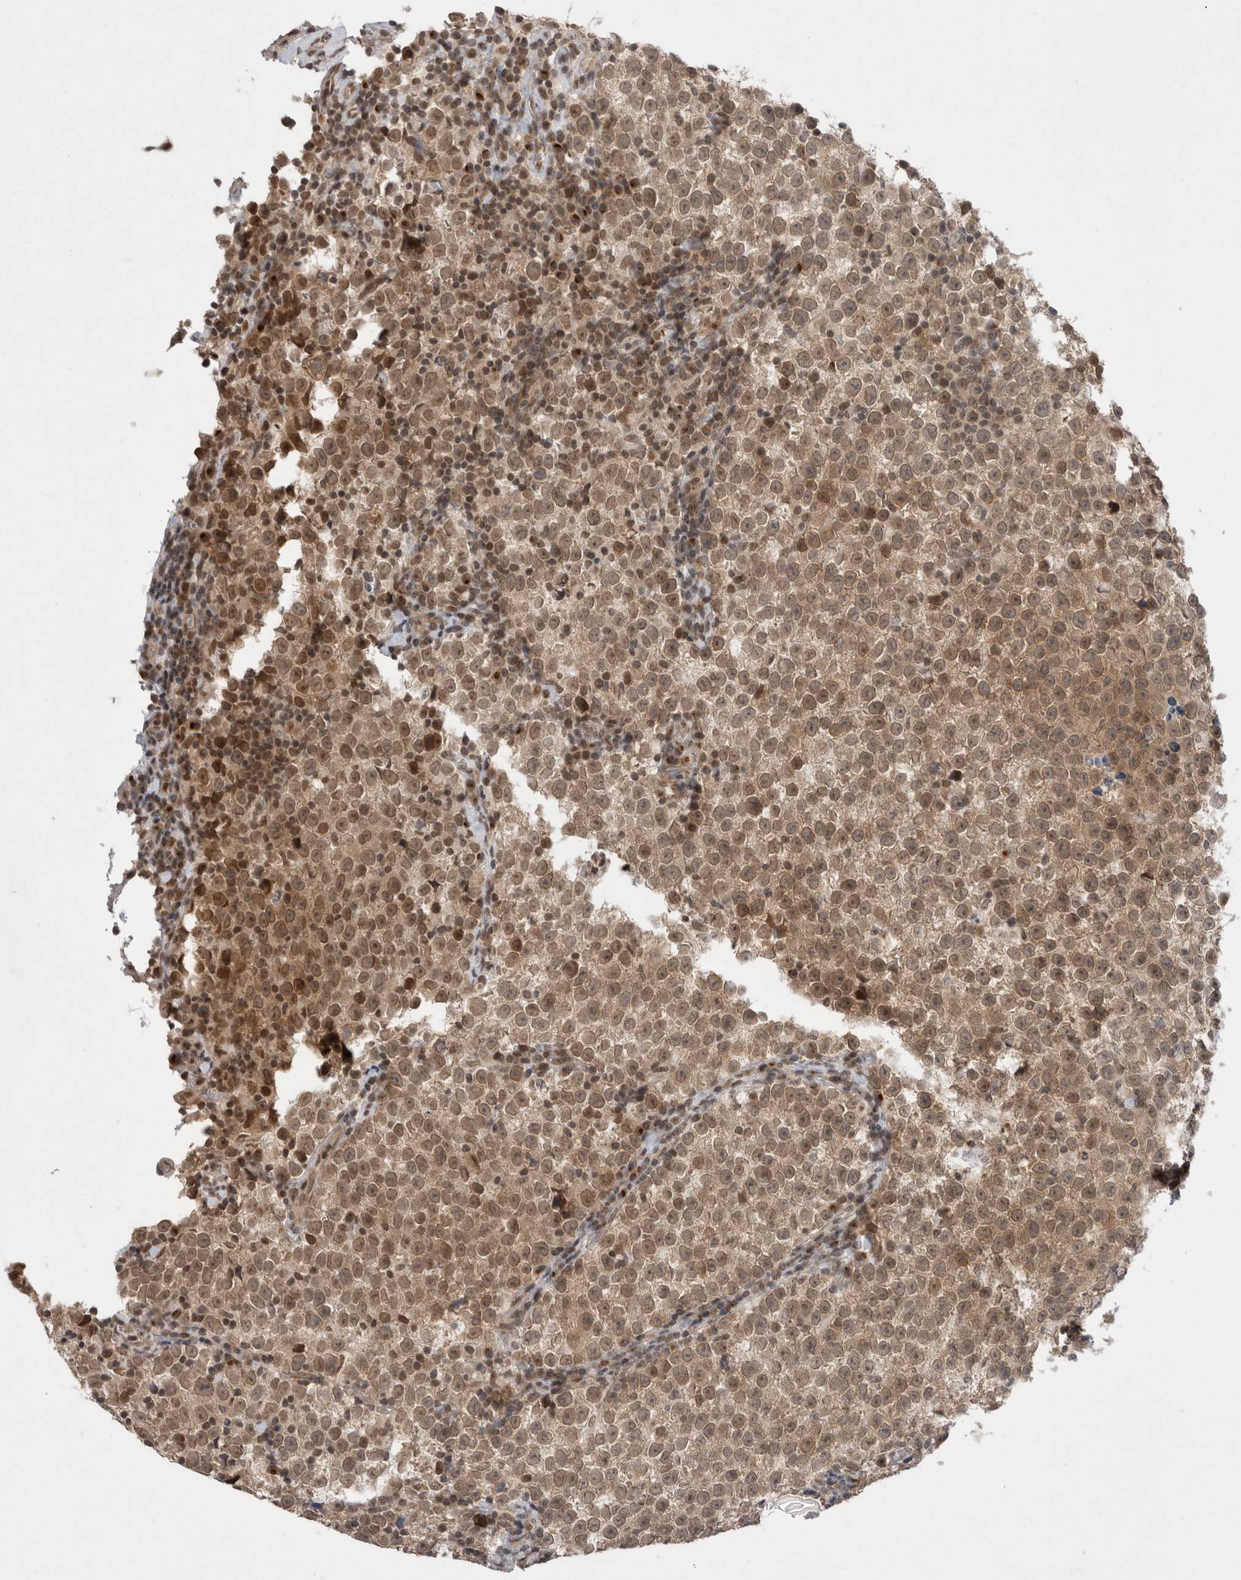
{"staining": {"intensity": "weak", "quantity": ">75%", "location": "cytoplasmic/membranous,nuclear"}, "tissue": "testis cancer", "cell_type": "Tumor cells", "image_type": "cancer", "snomed": [{"axis": "morphology", "description": "Normal tissue, NOS"}, {"axis": "morphology", "description": "Seminoma, NOS"}, {"axis": "topography", "description": "Testis"}], "caption": "Tumor cells reveal weak cytoplasmic/membranous and nuclear positivity in about >75% of cells in testis seminoma.", "gene": "ZNF341", "patient": {"sex": "male", "age": 43}}